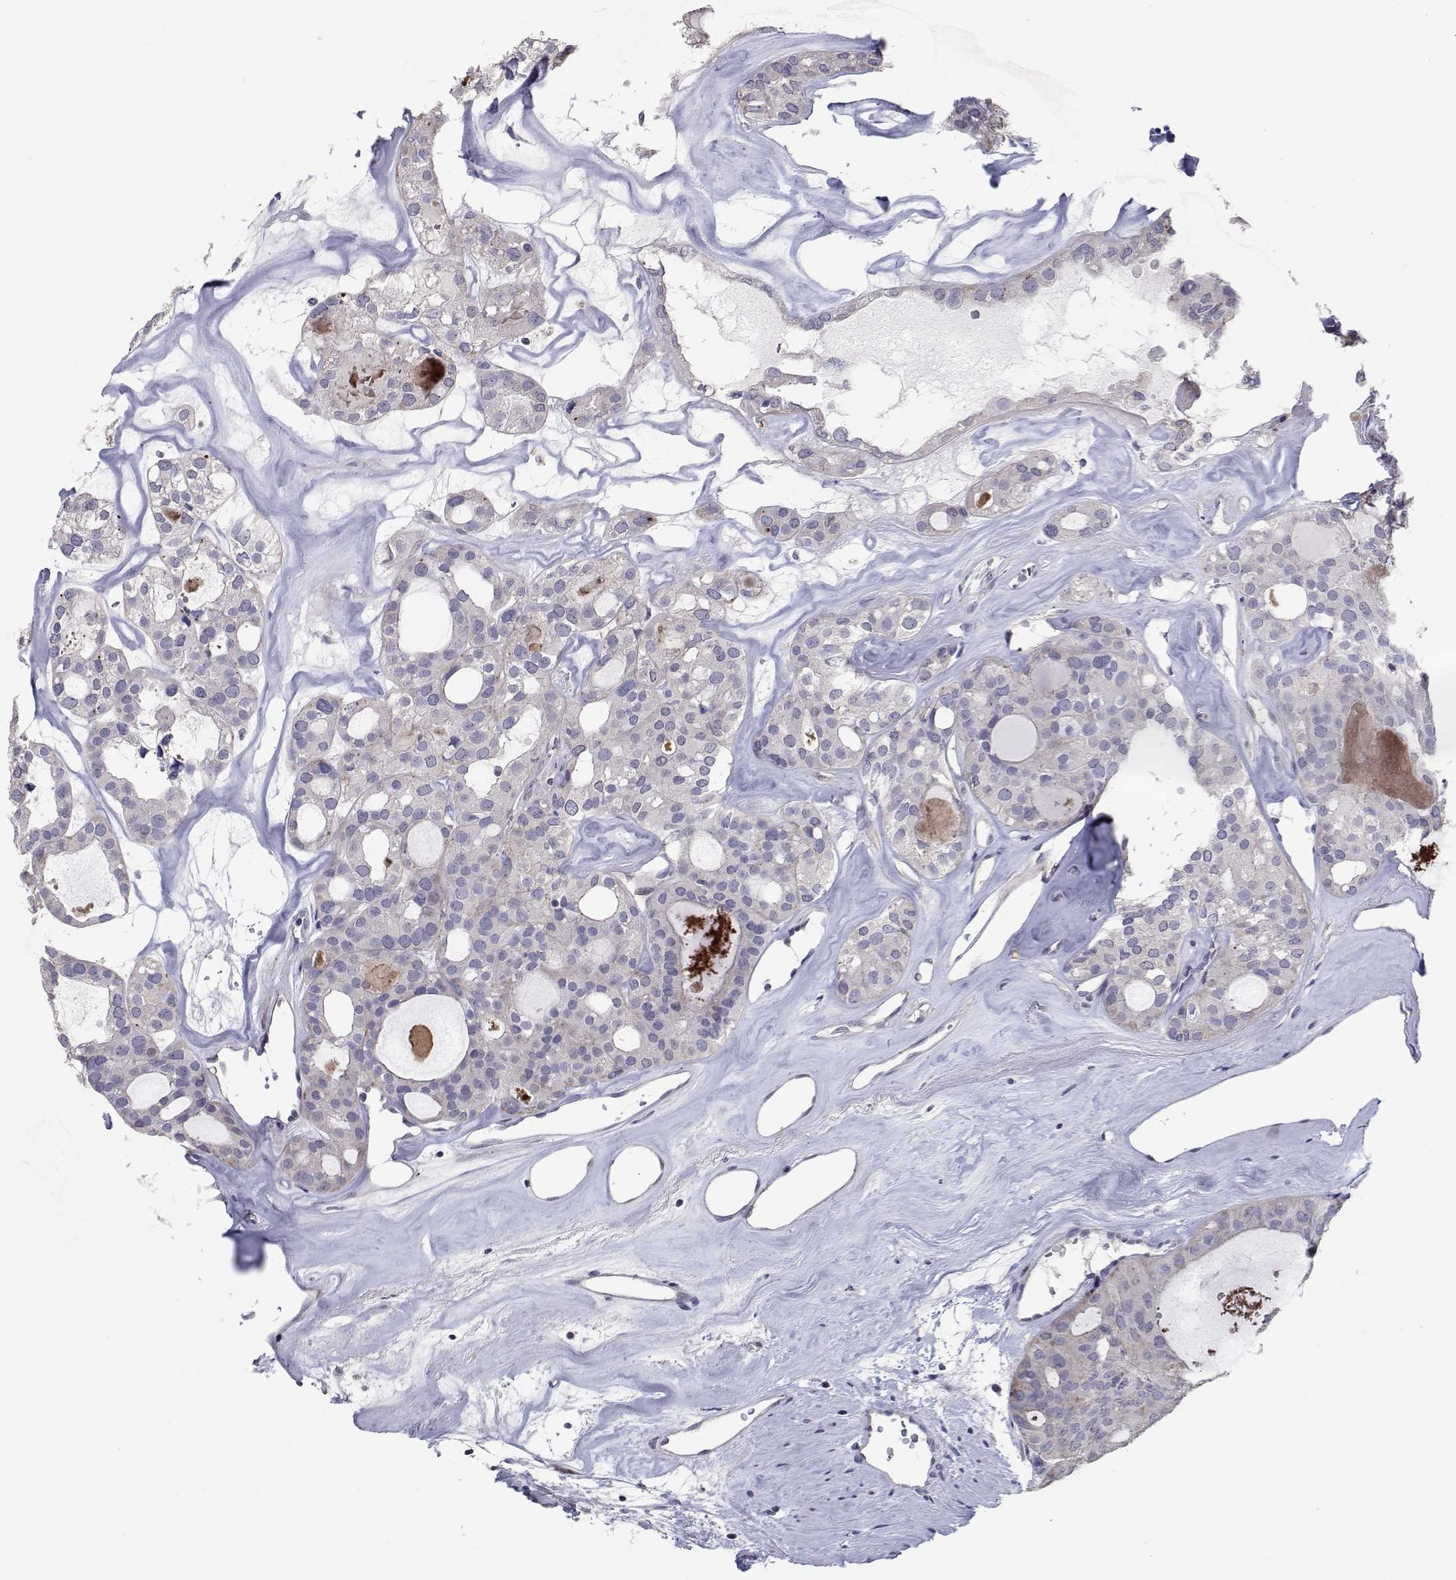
{"staining": {"intensity": "negative", "quantity": "none", "location": "none"}, "tissue": "thyroid cancer", "cell_type": "Tumor cells", "image_type": "cancer", "snomed": [{"axis": "morphology", "description": "Follicular adenoma carcinoma, NOS"}, {"axis": "topography", "description": "Thyroid gland"}], "caption": "A high-resolution micrograph shows IHC staining of thyroid cancer, which demonstrates no significant expression in tumor cells.", "gene": "RBPJL", "patient": {"sex": "male", "age": 75}}